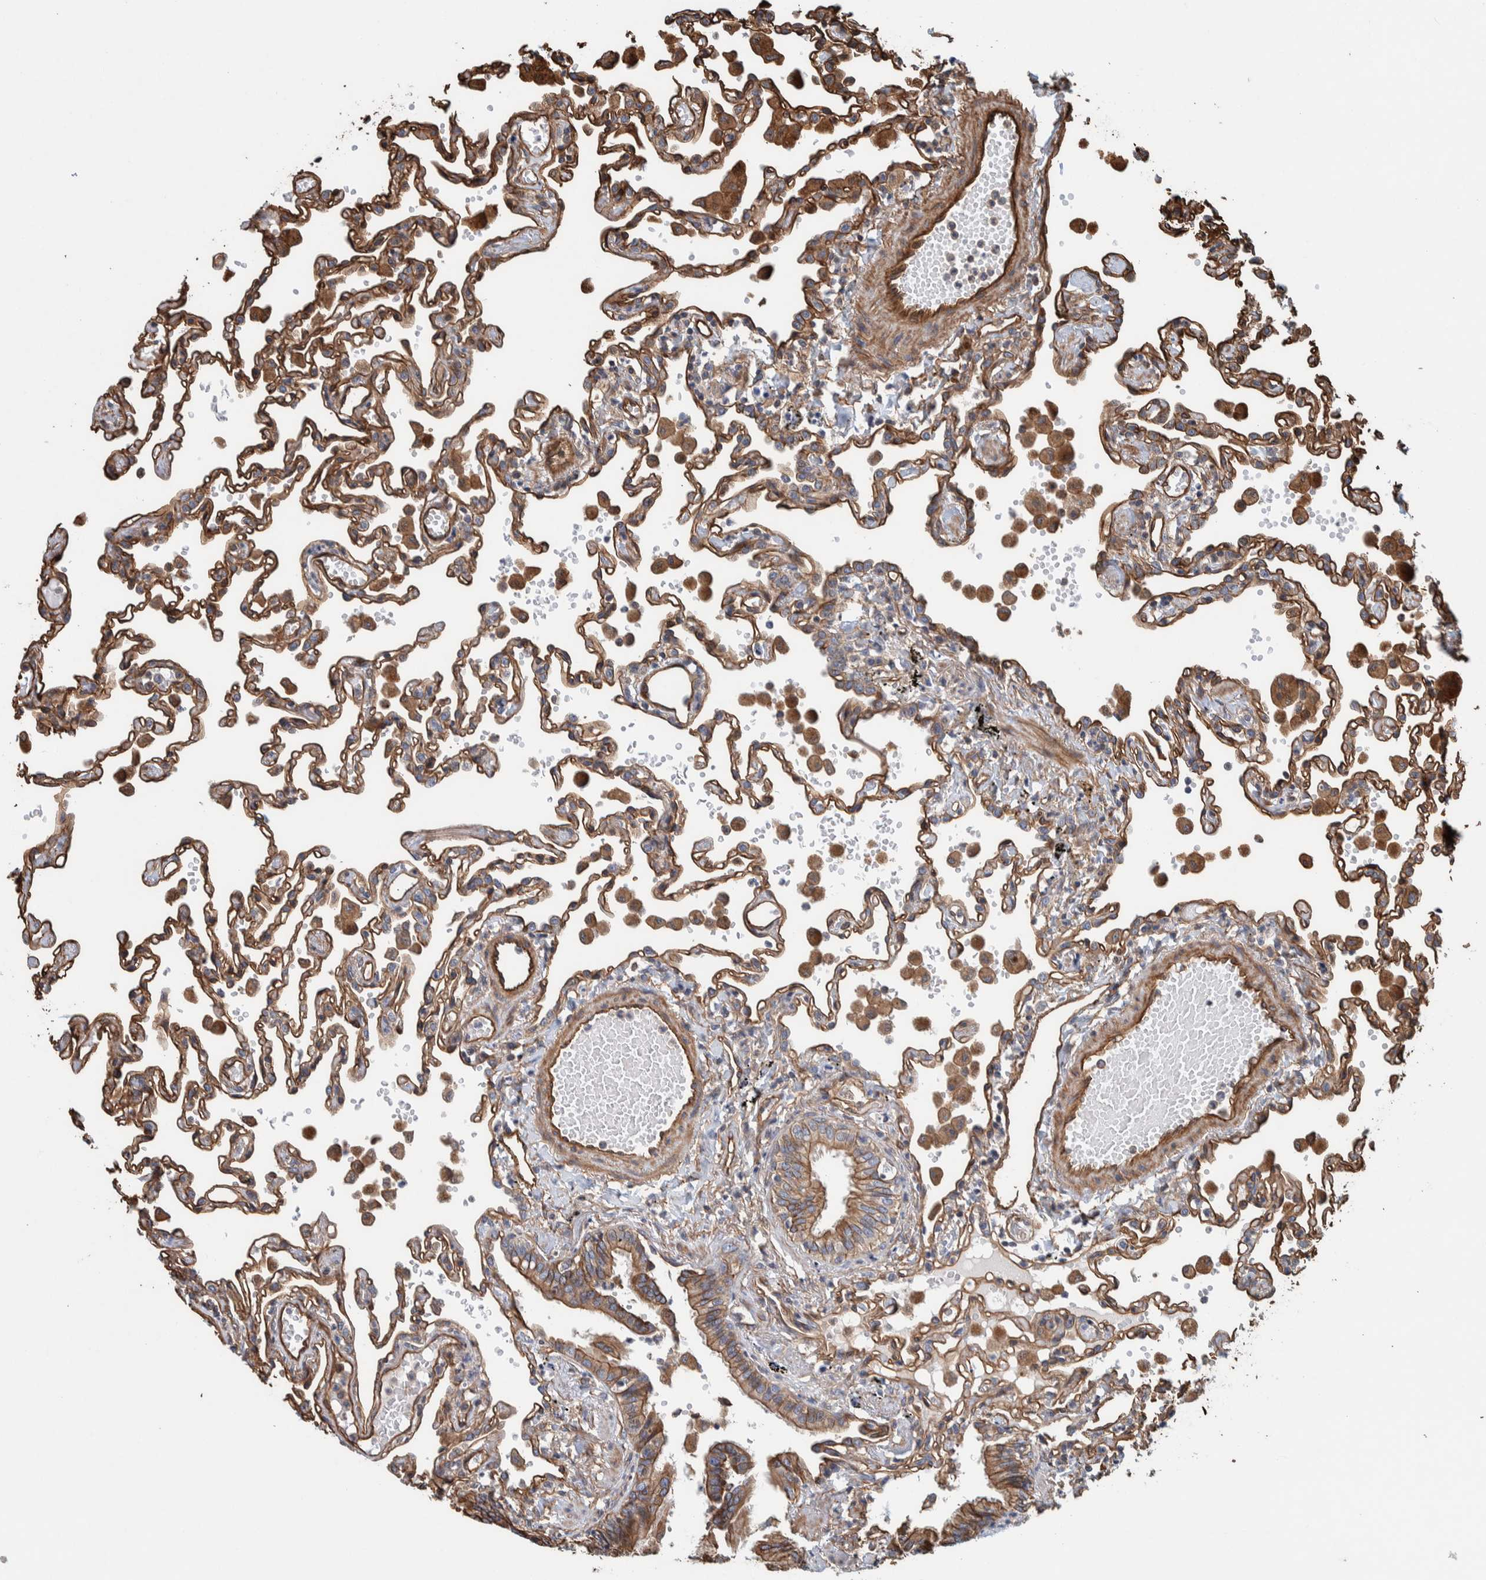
{"staining": {"intensity": "moderate", "quantity": ">75%", "location": "cytoplasmic/membranous"}, "tissue": "lung", "cell_type": "Alveolar cells", "image_type": "normal", "snomed": [{"axis": "morphology", "description": "Normal tissue, NOS"}, {"axis": "topography", "description": "Bronchus"}, {"axis": "topography", "description": "Lung"}], "caption": "Lung stained with DAB immunohistochemistry displays medium levels of moderate cytoplasmic/membranous expression in about >75% of alveolar cells.", "gene": "PKD1L1", "patient": {"sex": "female", "age": 49}}